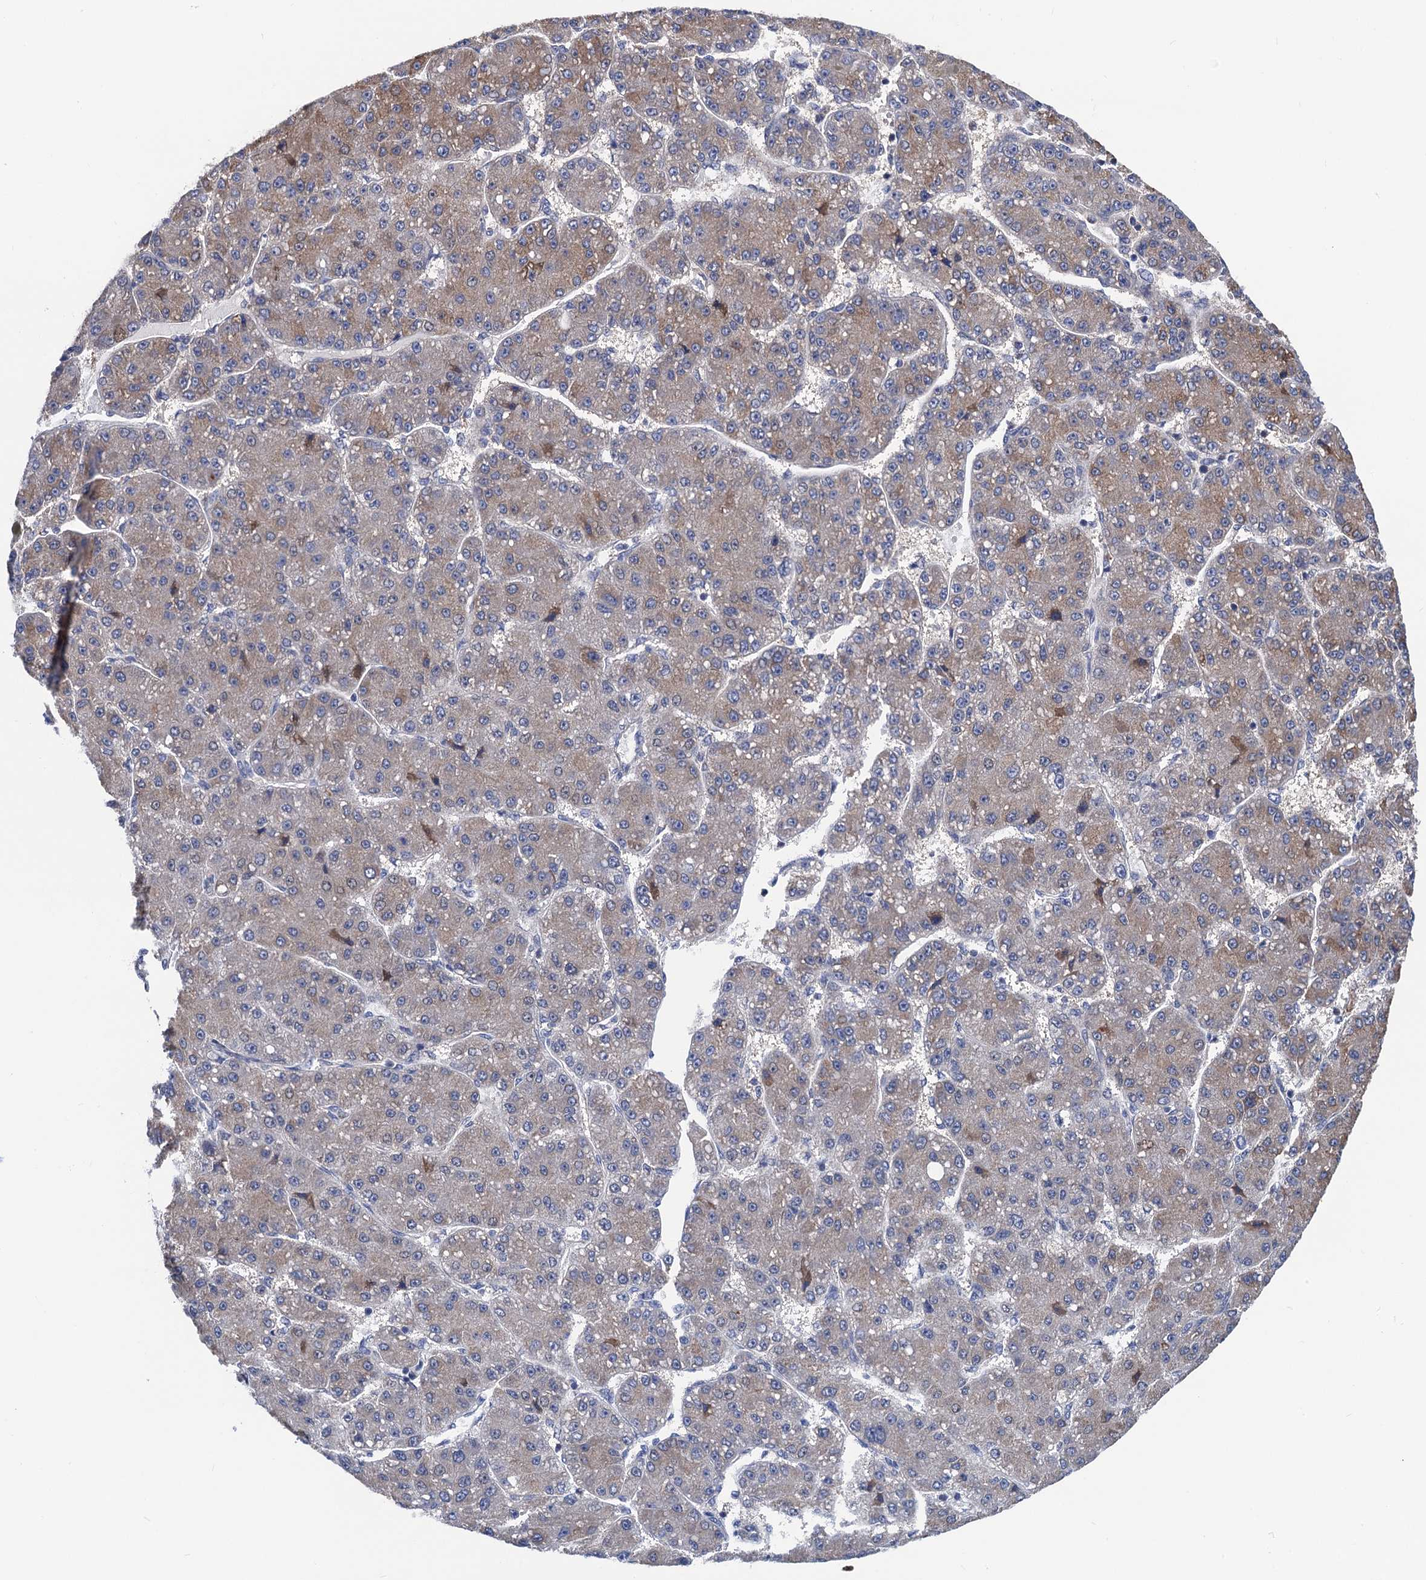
{"staining": {"intensity": "weak", "quantity": "25%-75%", "location": "cytoplasmic/membranous"}, "tissue": "liver cancer", "cell_type": "Tumor cells", "image_type": "cancer", "snomed": [{"axis": "morphology", "description": "Carcinoma, Hepatocellular, NOS"}, {"axis": "topography", "description": "Liver"}], "caption": "Brown immunohistochemical staining in human liver cancer shows weak cytoplasmic/membranous staining in approximately 25%-75% of tumor cells.", "gene": "PTCD3", "patient": {"sex": "male", "age": 67}}